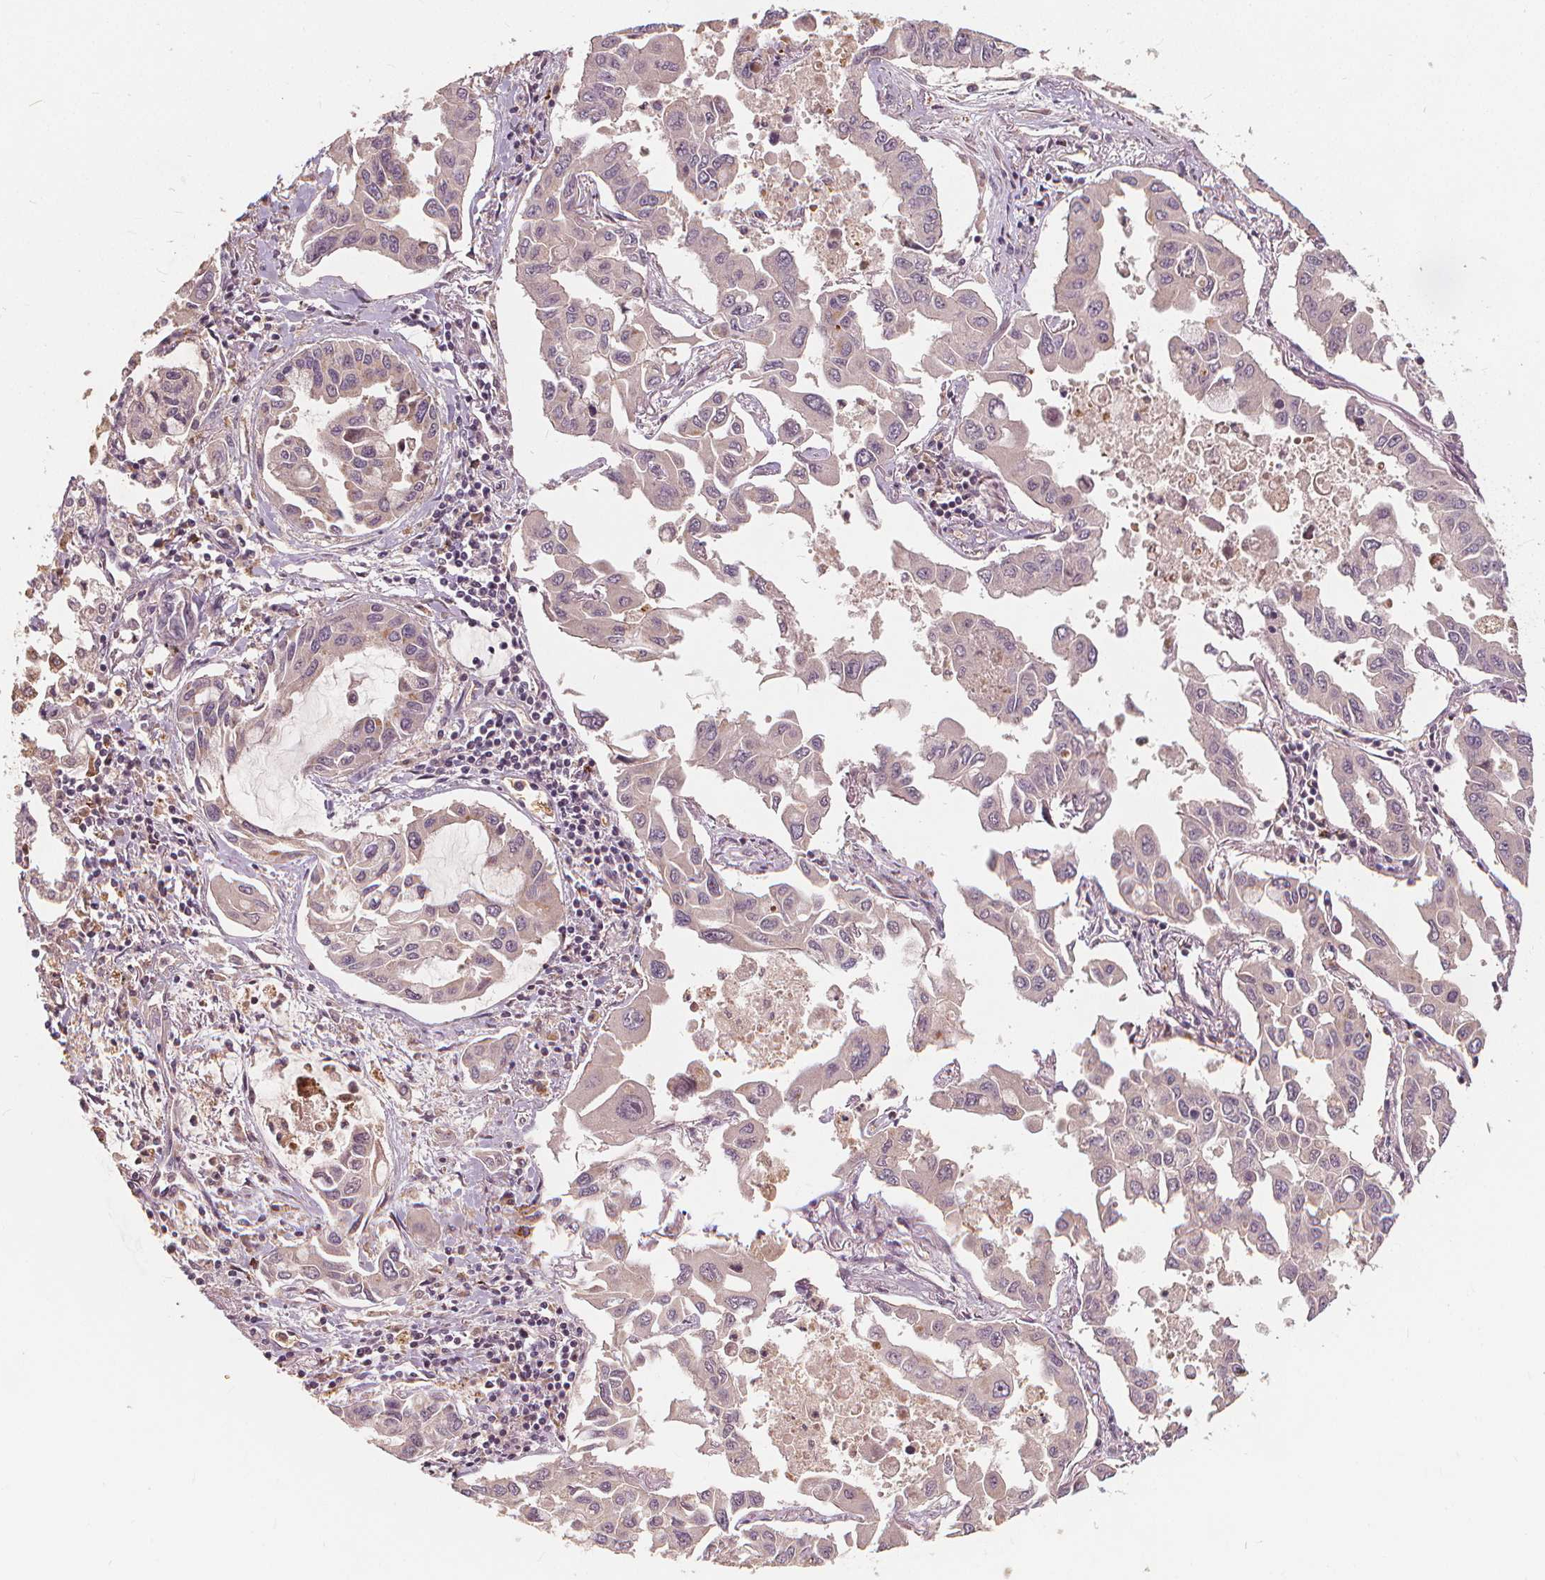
{"staining": {"intensity": "negative", "quantity": "none", "location": "none"}, "tissue": "lung cancer", "cell_type": "Tumor cells", "image_type": "cancer", "snomed": [{"axis": "morphology", "description": "Adenocarcinoma, NOS"}, {"axis": "topography", "description": "Lung"}], "caption": "Human lung cancer stained for a protein using IHC shows no staining in tumor cells.", "gene": "IPO13", "patient": {"sex": "male", "age": 64}}